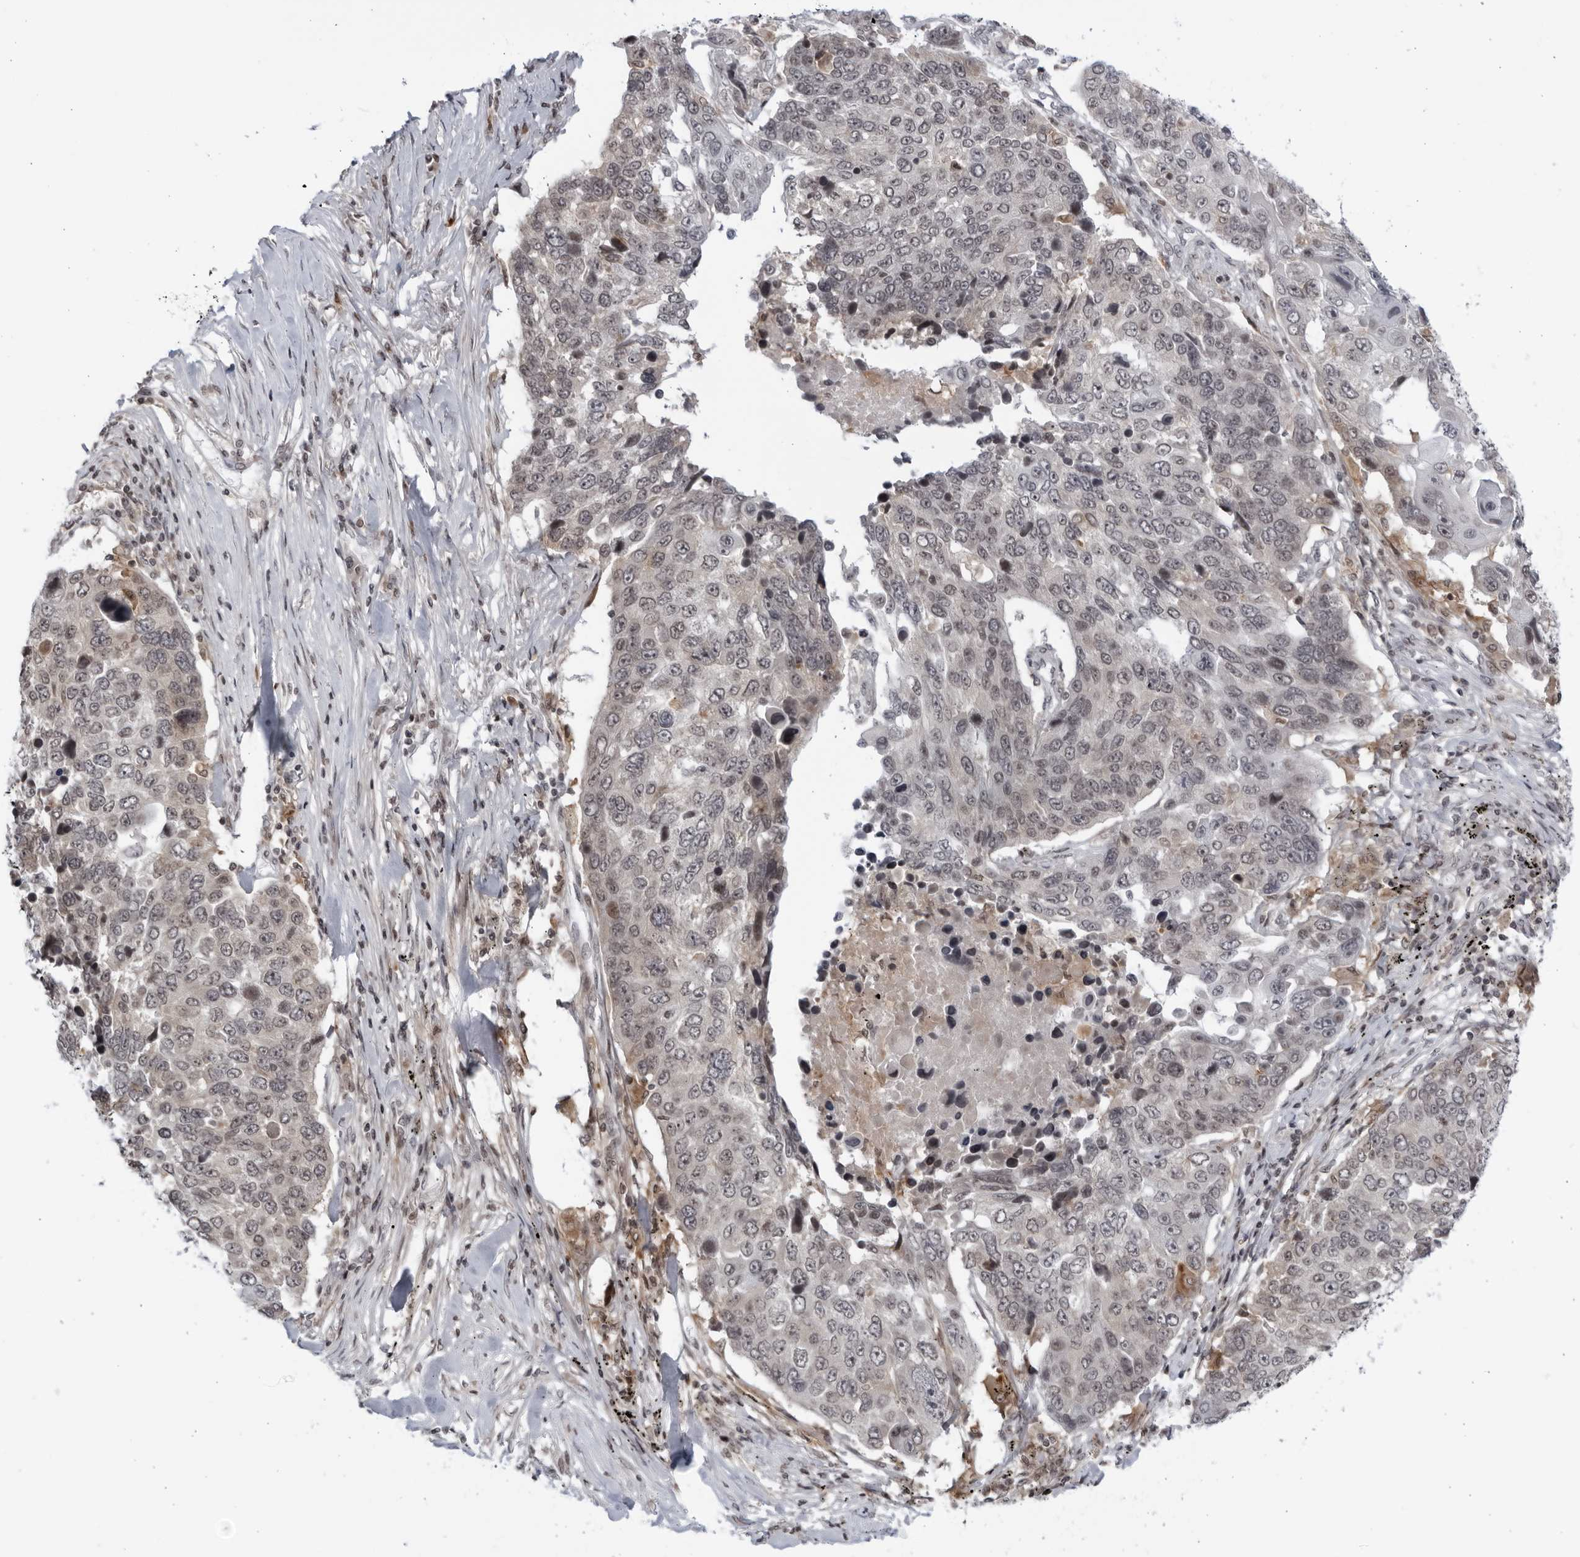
{"staining": {"intensity": "negative", "quantity": "none", "location": "none"}, "tissue": "lung cancer", "cell_type": "Tumor cells", "image_type": "cancer", "snomed": [{"axis": "morphology", "description": "Squamous cell carcinoma, NOS"}, {"axis": "topography", "description": "Lung"}], "caption": "Protein analysis of lung cancer displays no significant positivity in tumor cells.", "gene": "DTL", "patient": {"sex": "male", "age": 66}}